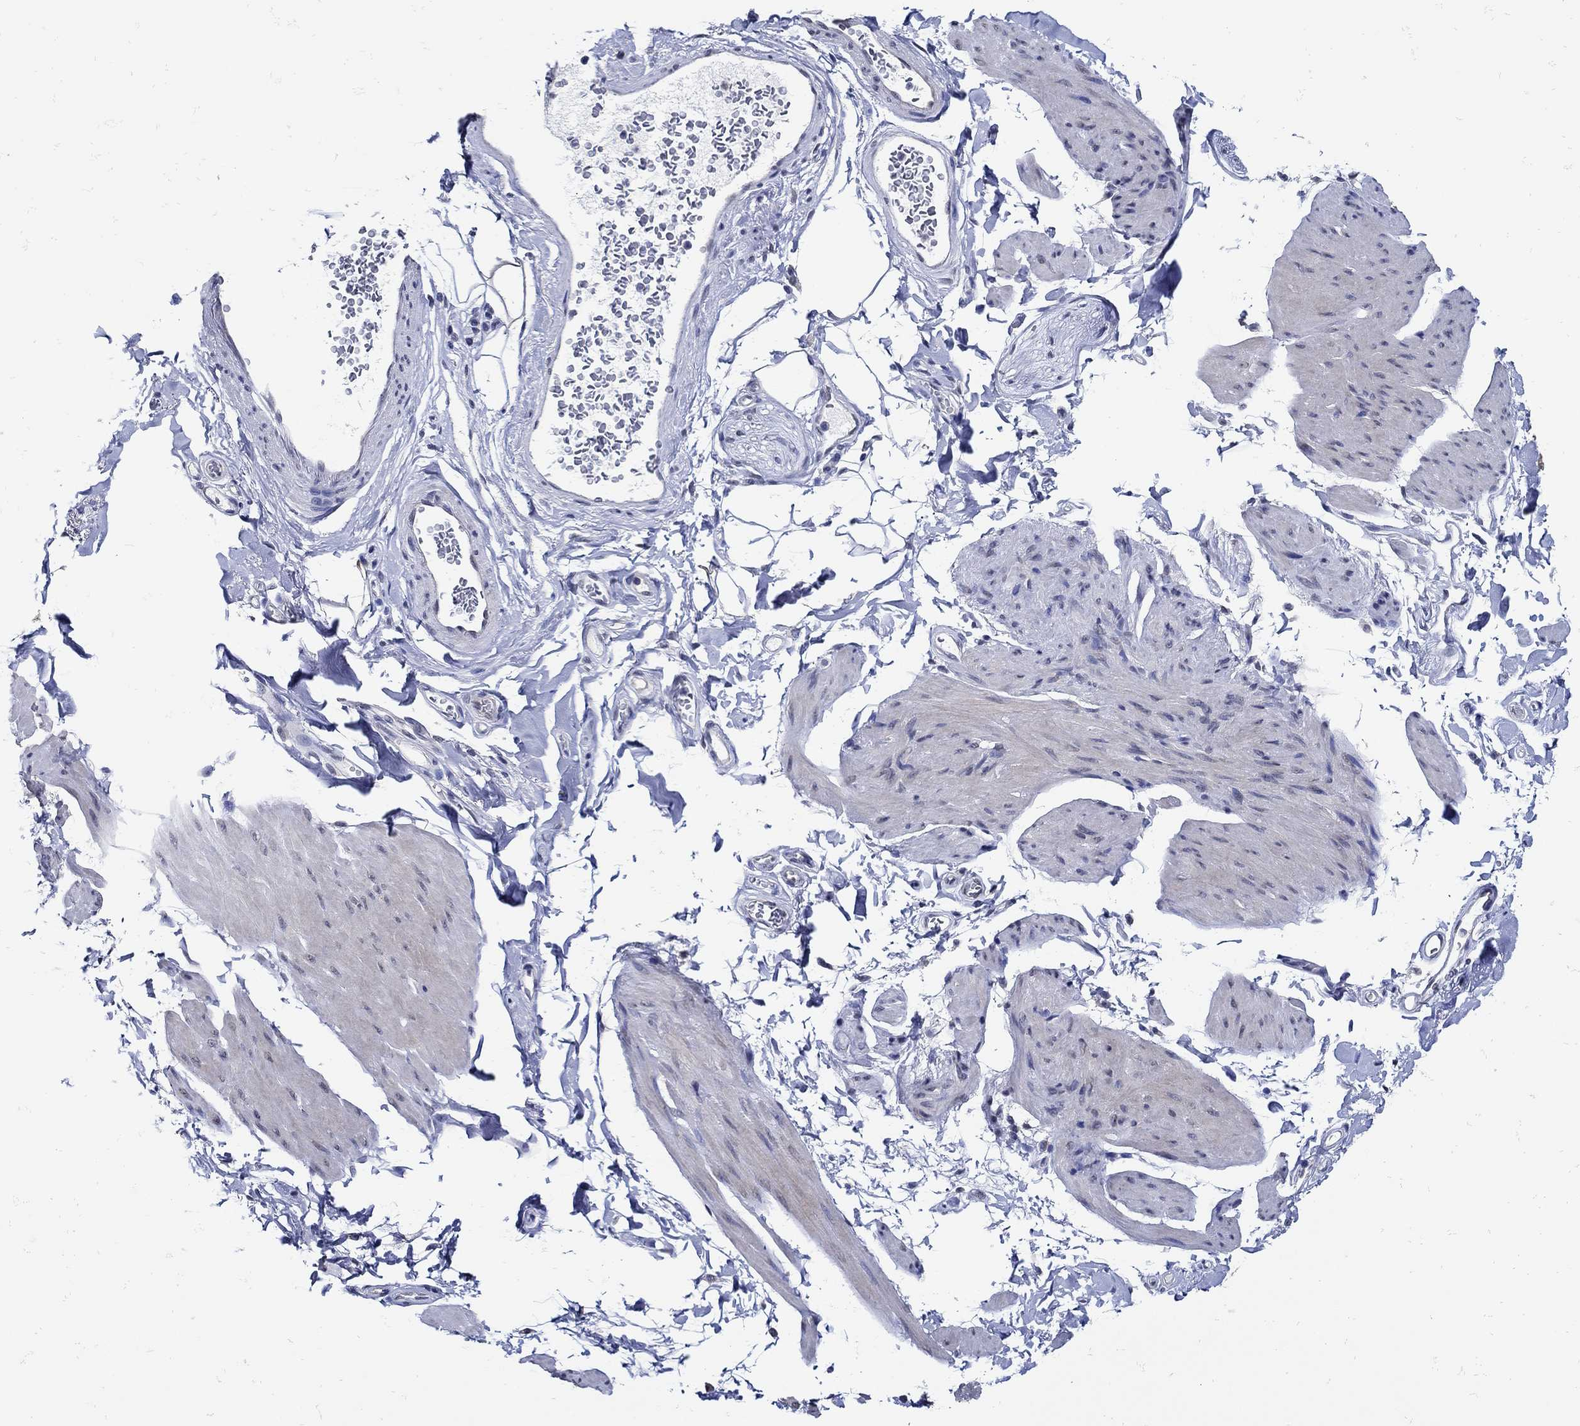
{"staining": {"intensity": "negative", "quantity": "none", "location": "none"}, "tissue": "smooth muscle", "cell_type": "Smooth muscle cells", "image_type": "normal", "snomed": [{"axis": "morphology", "description": "Normal tissue, NOS"}, {"axis": "topography", "description": "Adipose tissue"}, {"axis": "topography", "description": "Smooth muscle"}, {"axis": "topography", "description": "Peripheral nerve tissue"}], "caption": "Human smooth muscle stained for a protein using immunohistochemistry (IHC) shows no staining in smooth muscle cells.", "gene": "KCNN3", "patient": {"sex": "male", "age": 83}}